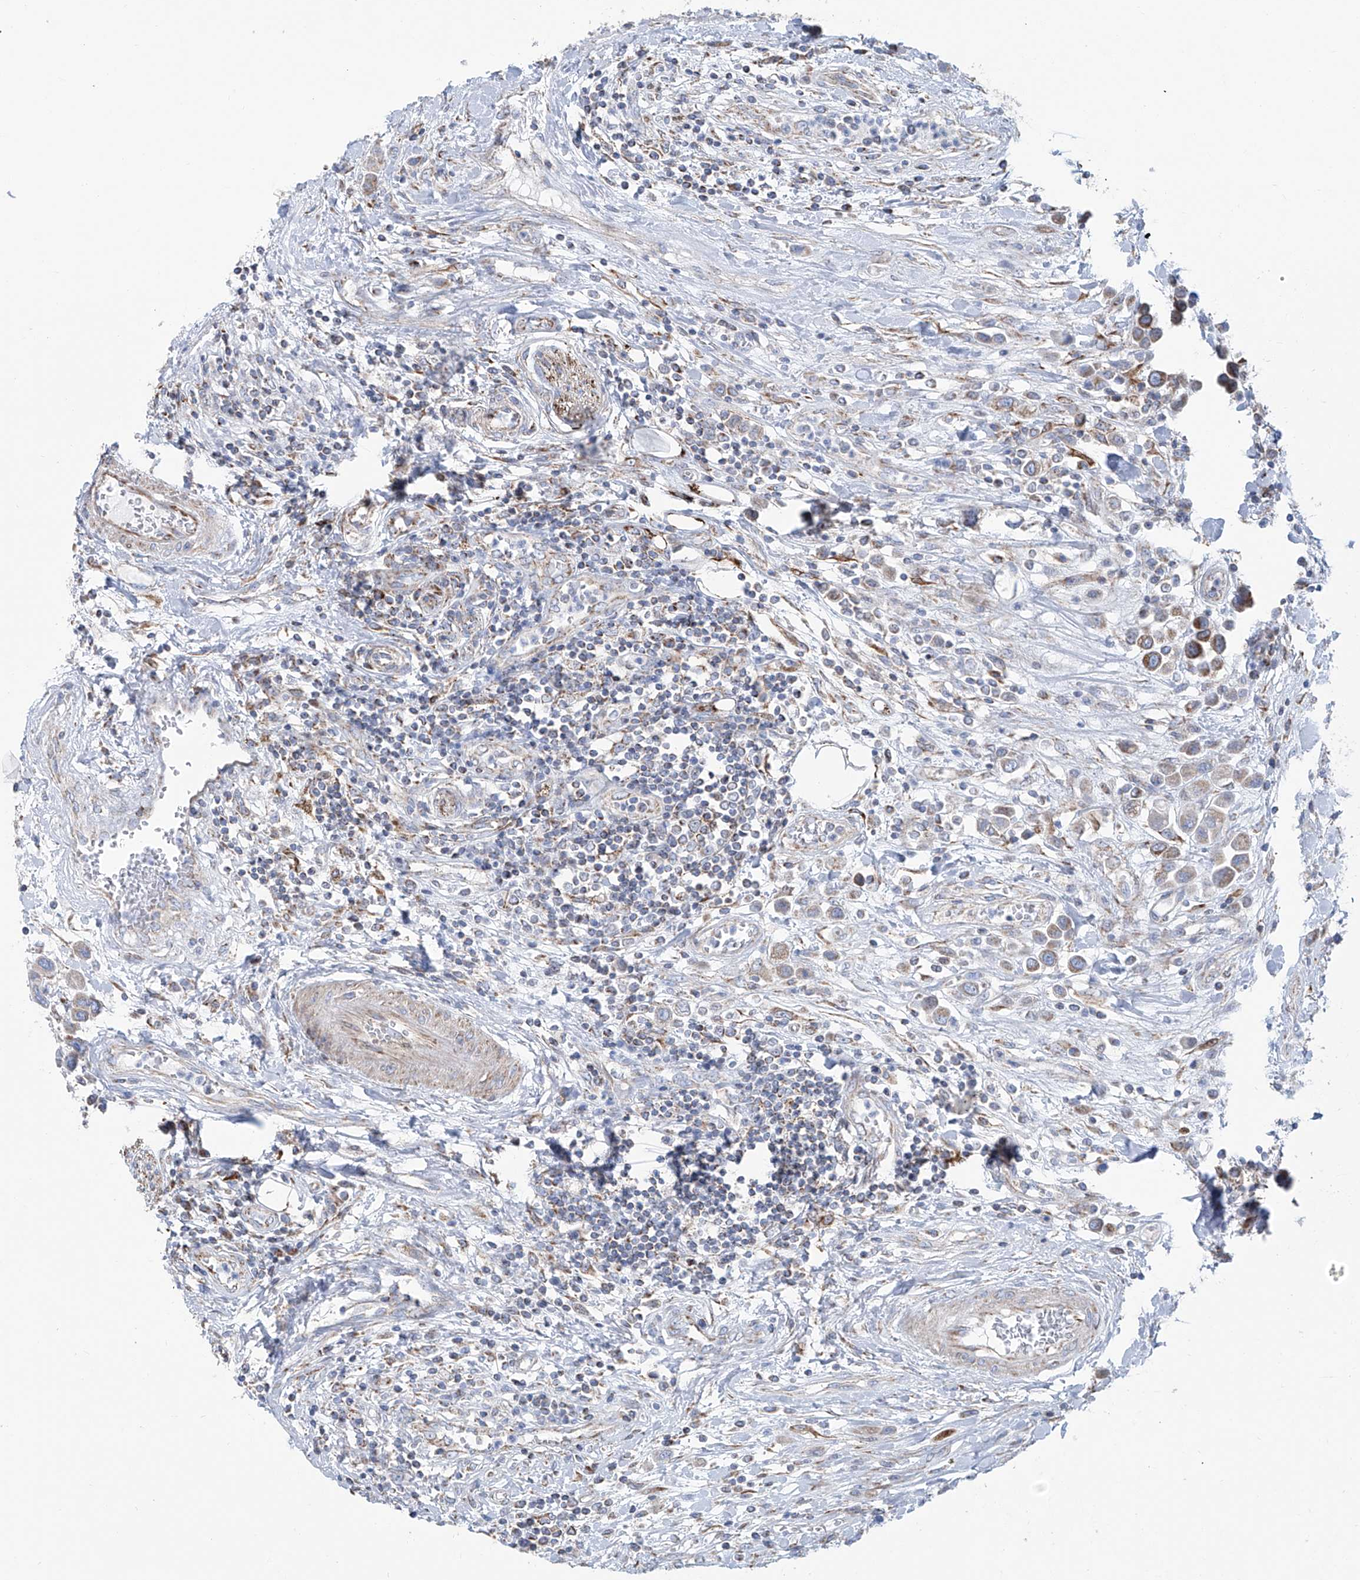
{"staining": {"intensity": "moderate", "quantity": ">75%", "location": "cytoplasmic/membranous"}, "tissue": "urothelial cancer", "cell_type": "Tumor cells", "image_type": "cancer", "snomed": [{"axis": "morphology", "description": "Urothelial carcinoma, High grade"}, {"axis": "topography", "description": "Urinary bladder"}], "caption": "Urothelial cancer stained with a brown dye reveals moderate cytoplasmic/membranous positive positivity in approximately >75% of tumor cells.", "gene": "ALDH6A1", "patient": {"sex": "male", "age": 50}}